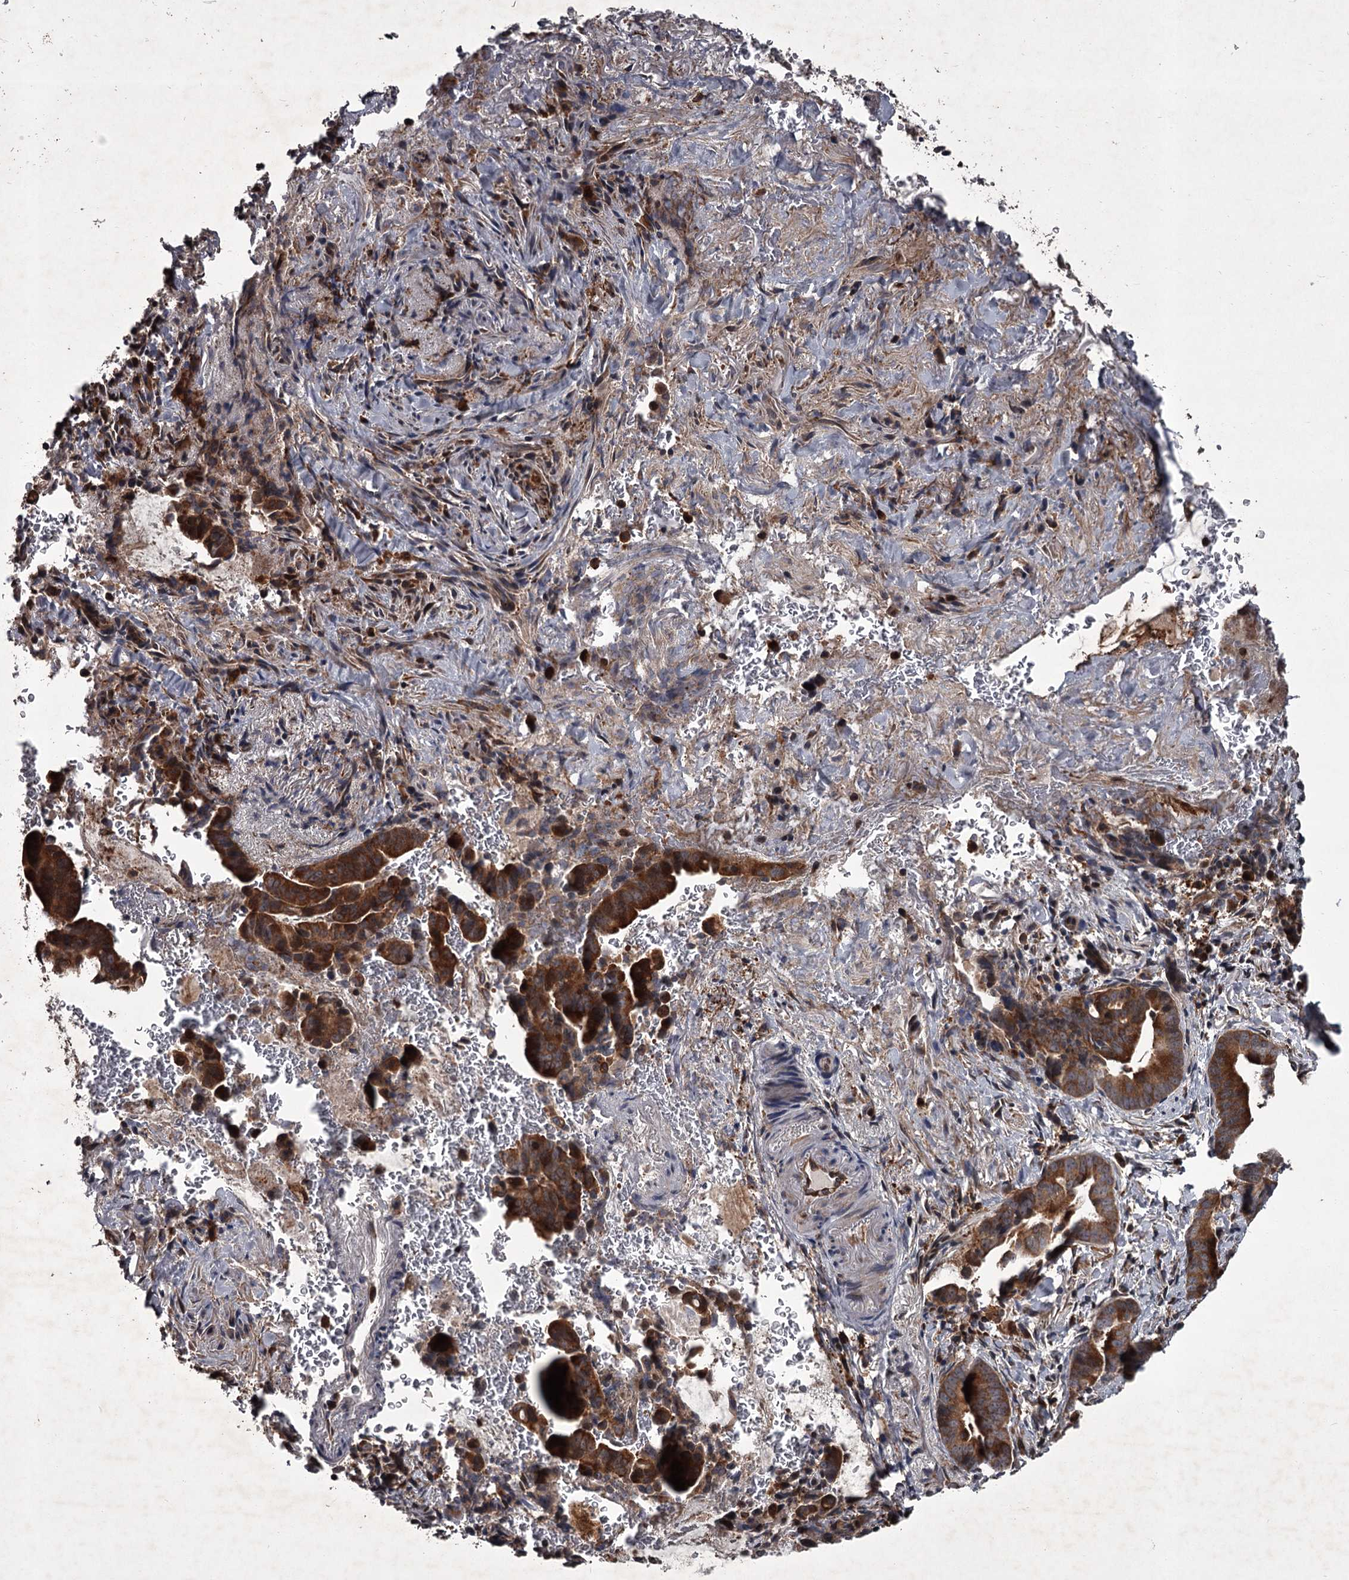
{"staining": {"intensity": "moderate", "quantity": ">75%", "location": "cytoplasmic/membranous"}, "tissue": "pancreatic cancer", "cell_type": "Tumor cells", "image_type": "cancer", "snomed": [{"axis": "morphology", "description": "Adenocarcinoma, NOS"}, {"axis": "topography", "description": "Pancreas"}], "caption": "This image shows immunohistochemistry staining of pancreatic cancer (adenocarcinoma), with medium moderate cytoplasmic/membranous positivity in about >75% of tumor cells.", "gene": "UNC93B1", "patient": {"sex": "female", "age": 63}}